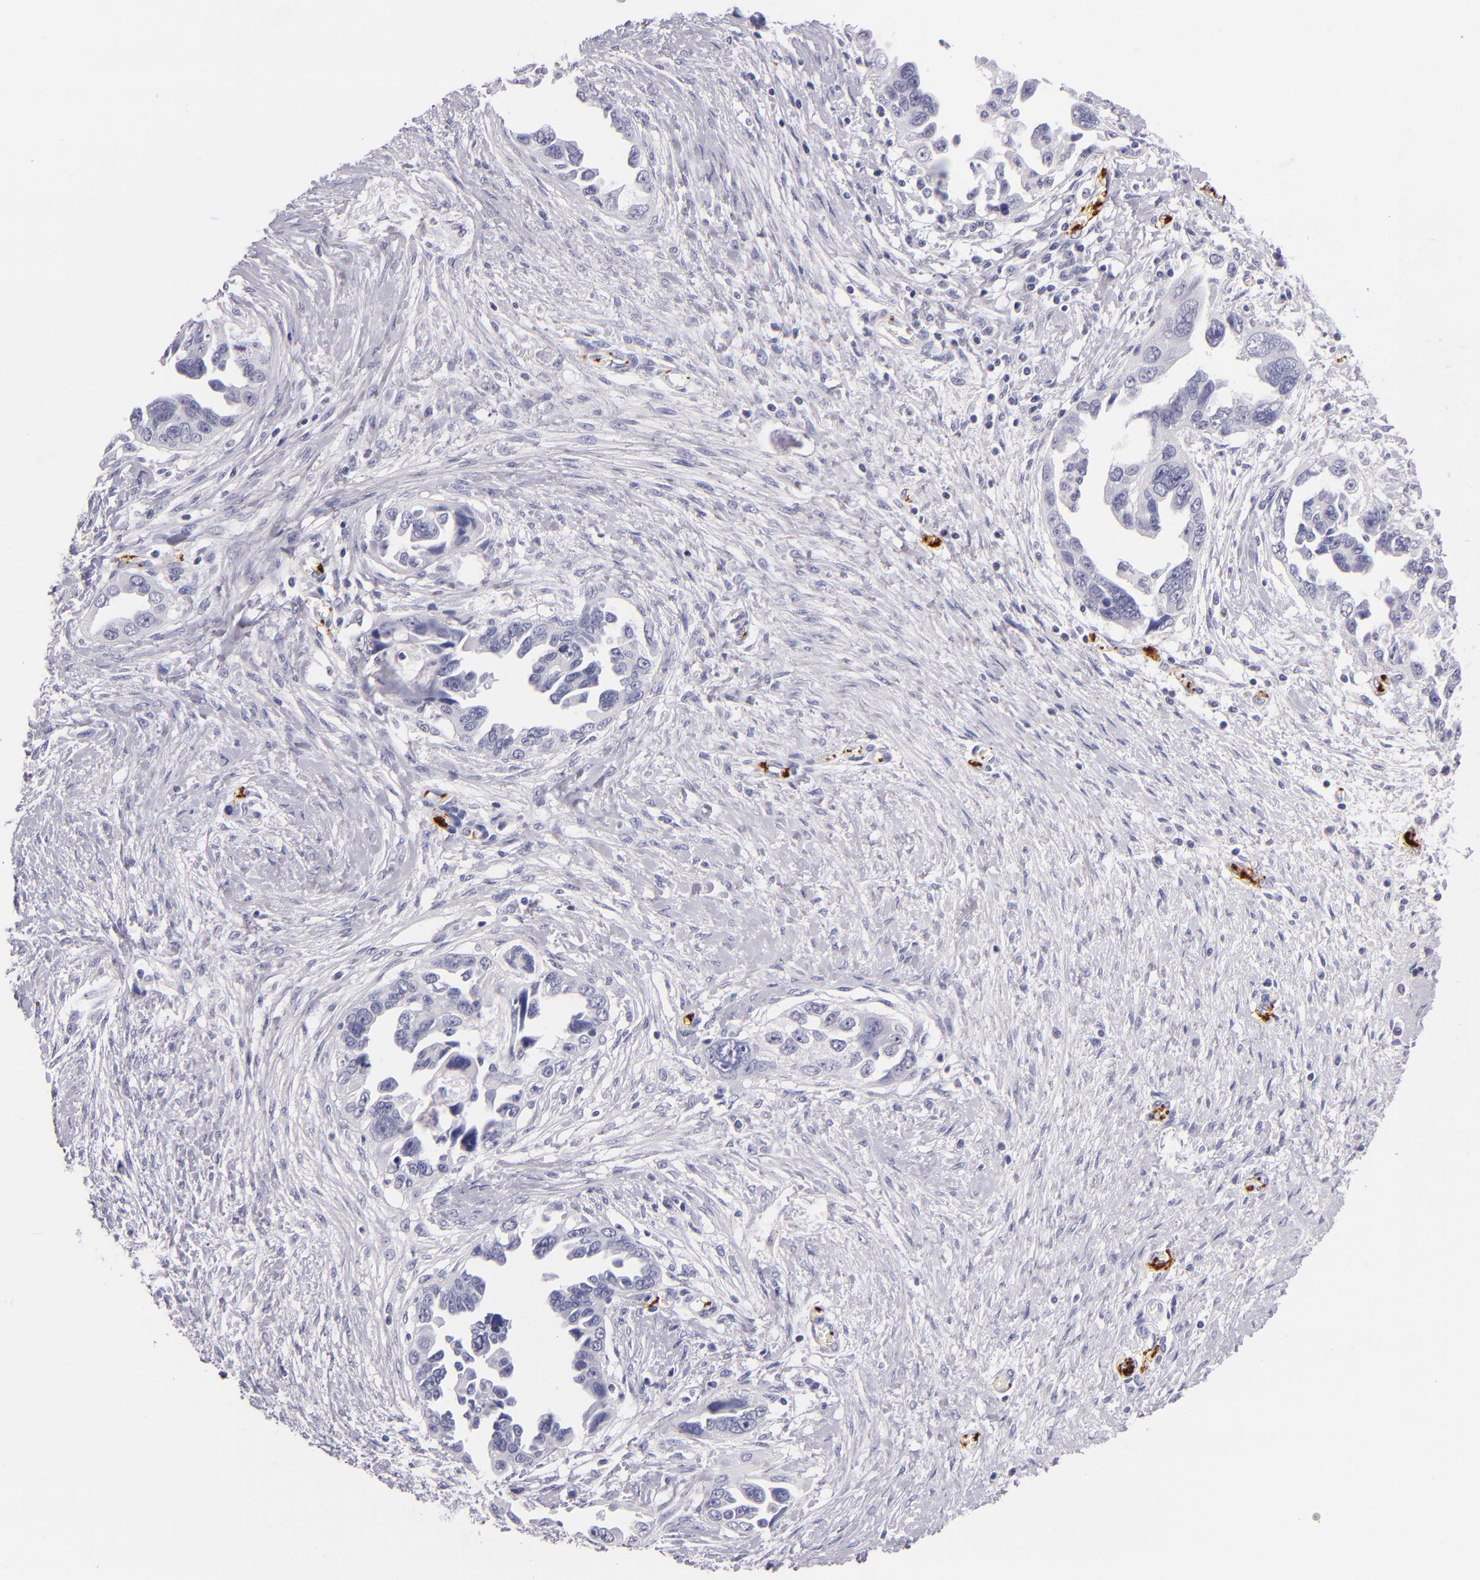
{"staining": {"intensity": "negative", "quantity": "none", "location": "none"}, "tissue": "ovarian cancer", "cell_type": "Tumor cells", "image_type": "cancer", "snomed": [{"axis": "morphology", "description": "Cystadenocarcinoma, serous, NOS"}, {"axis": "topography", "description": "Ovary"}], "caption": "Tumor cells show no significant expression in ovarian cancer.", "gene": "GP1BA", "patient": {"sex": "female", "age": 63}}